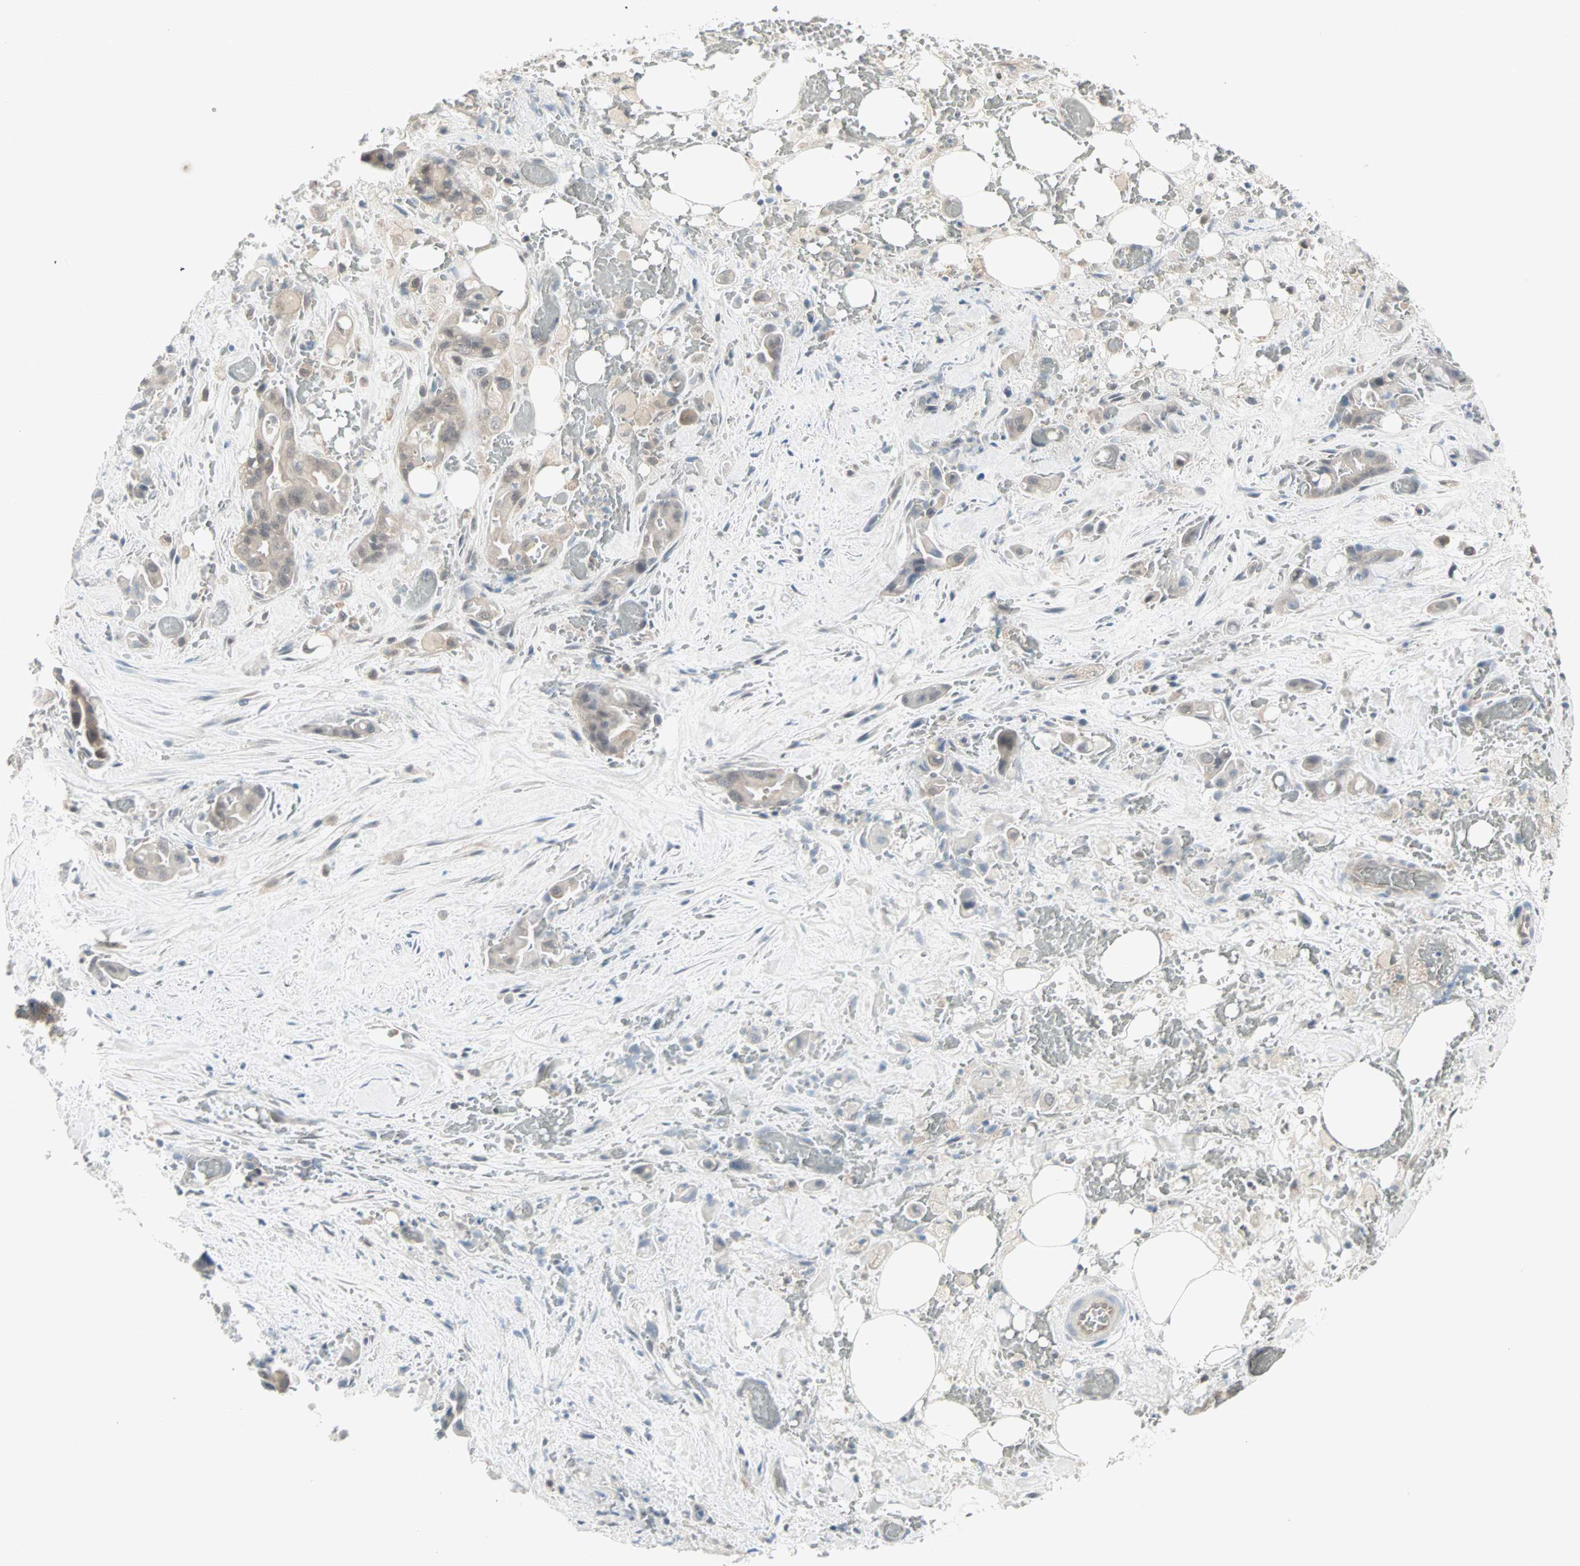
{"staining": {"intensity": "weak", "quantity": "25%-75%", "location": "cytoplasmic/membranous"}, "tissue": "liver cancer", "cell_type": "Tumor cells", "image_type": "cancer", "snomed": [{"axis": "morphology", "description": "Cholangiocarcinoma"}, {"axis": "topography", "description": "Liver"}], "caption": "DAB (3,3'-diaminobenzidine) immunohistochemical staining of liver cancer (cholangiocarcinoma) exhibits weak cytoplasmic/membranous protein expression in approximately 25%-75% of tumor cells.", "gene": "PTPA", "patient": {"sex": "female", "age": 68}}